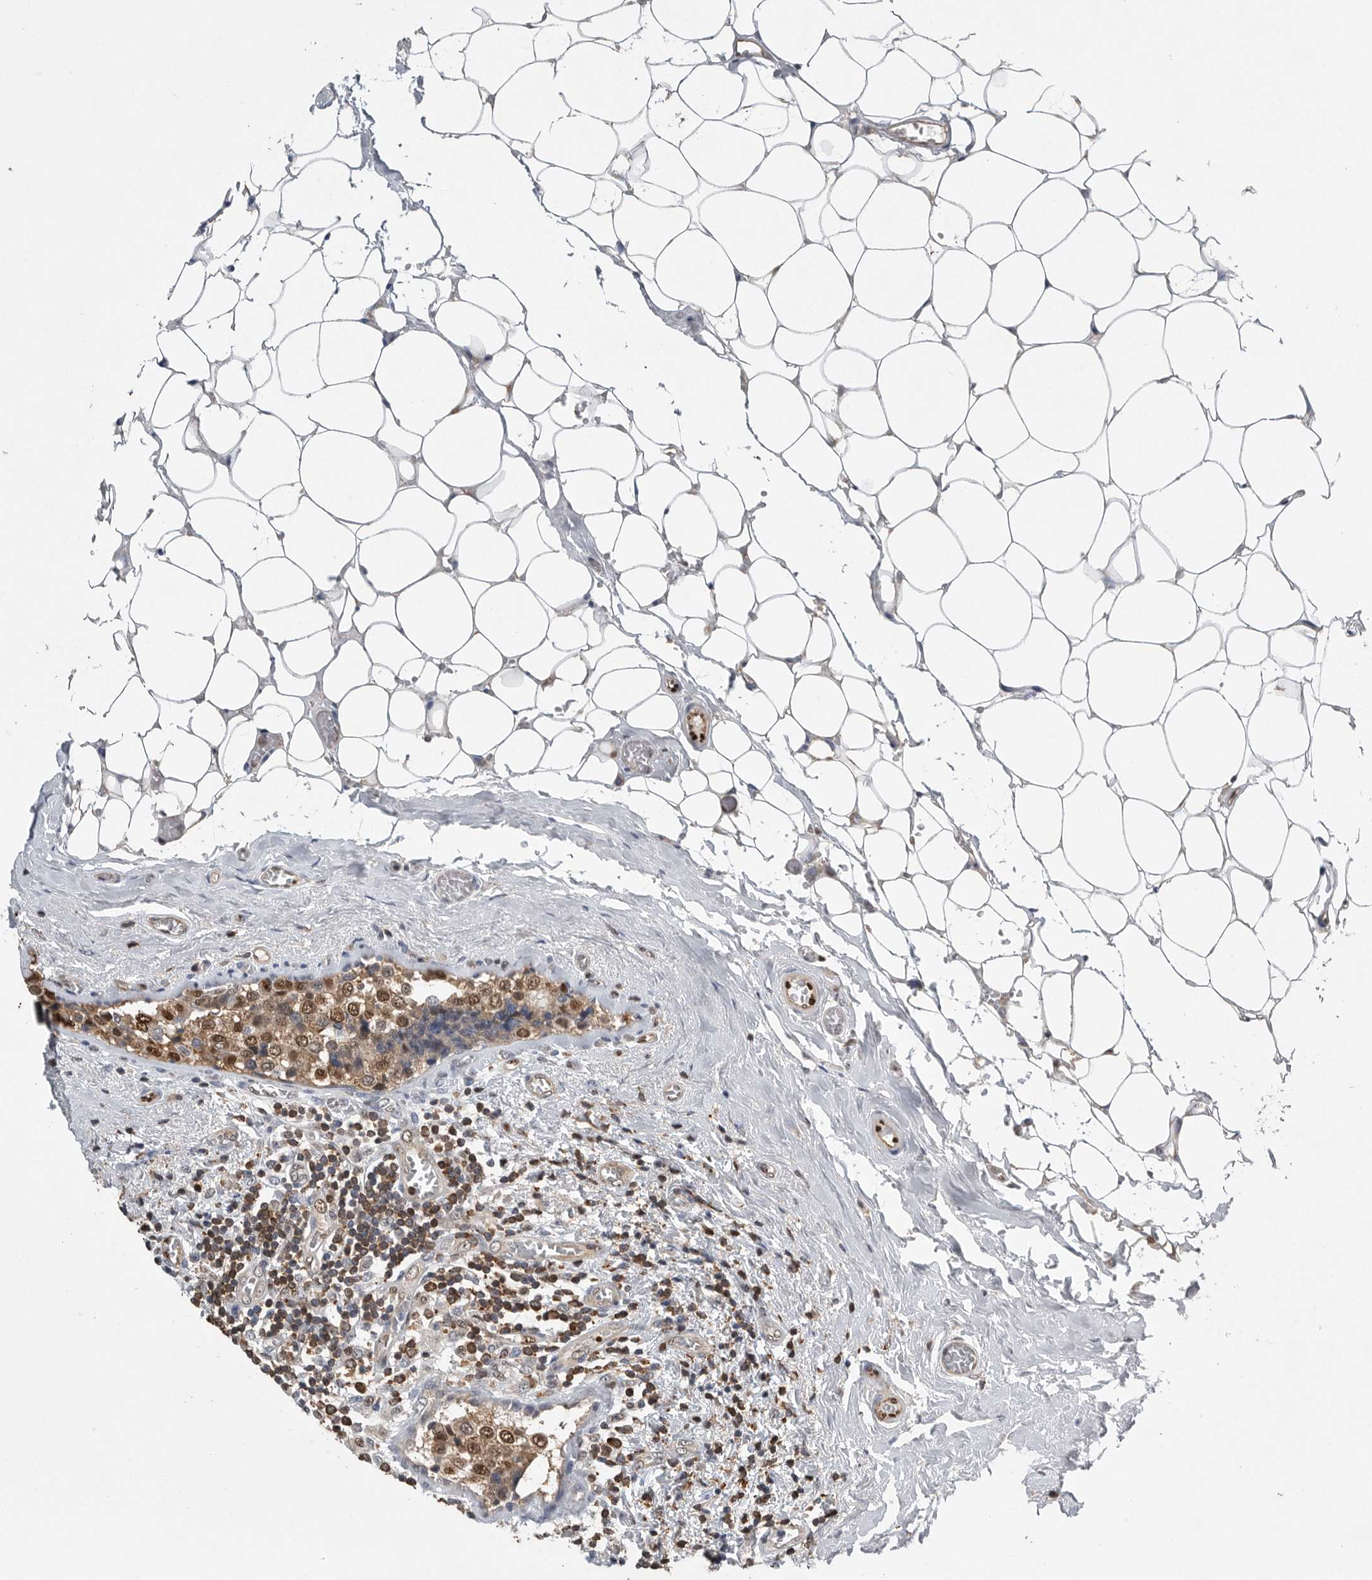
{"staining": {"intensity": "moderate", "quantity": ">75%", "location": "cytoplasmic/membranous,nuclear"}, "tissue": "breast cancer", "cell_type": "Tumor cells", "image_type": "cancer", "snomed": [{"axis": "morphology", "description": "Normal tissue, NOS"}, {"axis": "morphology", "description": "Duct carcinoma"}, {"axis": "topography", "description": "Breast"}], "caption": "The photomicrograph reveals immunohistochemical staining of breast cancer. There is moderate cytoplasmic/membranous and nuclear expression is identified in approximately >75% of tumor cells. (DAB (3,3'-diaminobenzidine) IHC, brown staining for protein, blue staining for nuclei).", "gene": "PDCD4", "patient": {"sex": "female", "age": 43}}